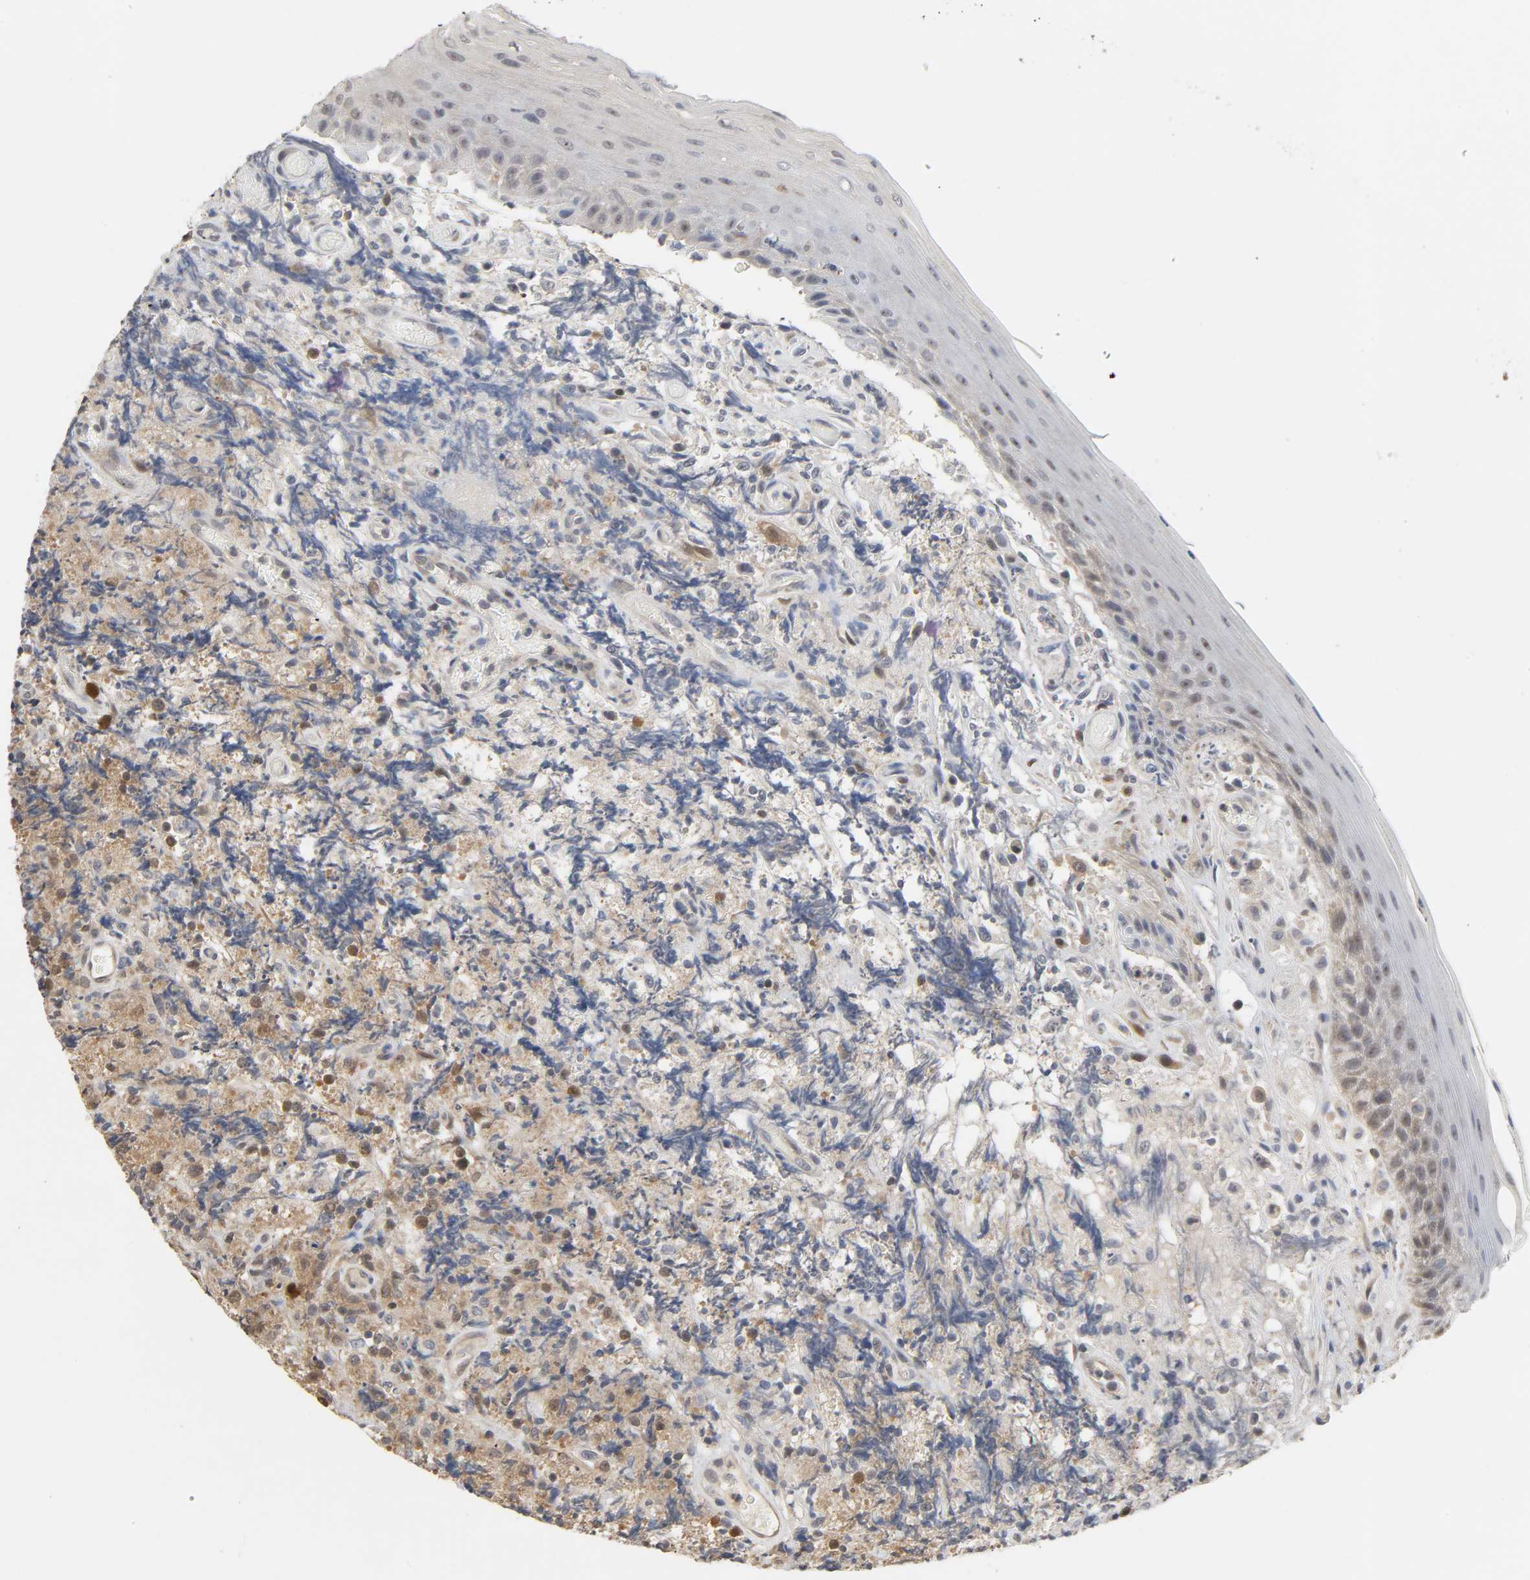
{"staining": {"intensity": "weak", "quantity": ">75%", "location": "cytoplasmic/membranous"}, "tissue": "lymphoma", "cell_type": "Tumor cells", "image_type": "cancer", "snomed": [{"axis": "morphology", "description": "Malignant lymphoma, non-Hodgkin's type, High grade"}, {"axis": "topography", "description": "Tonsil"}], "caption": "Lymphoma was stained to show a protein in brown. There is low levels of weak cytoplasmic/membranous expression in approximately >75% of tumor cells. The staining was performed using DAB (3,3'-diaminobenzidine), with brown indicating positive protein expression. Nuclei are stained blue with hematoxylin.", "gene": "MIF", "patient": {"sex": "female", "age": 36}}